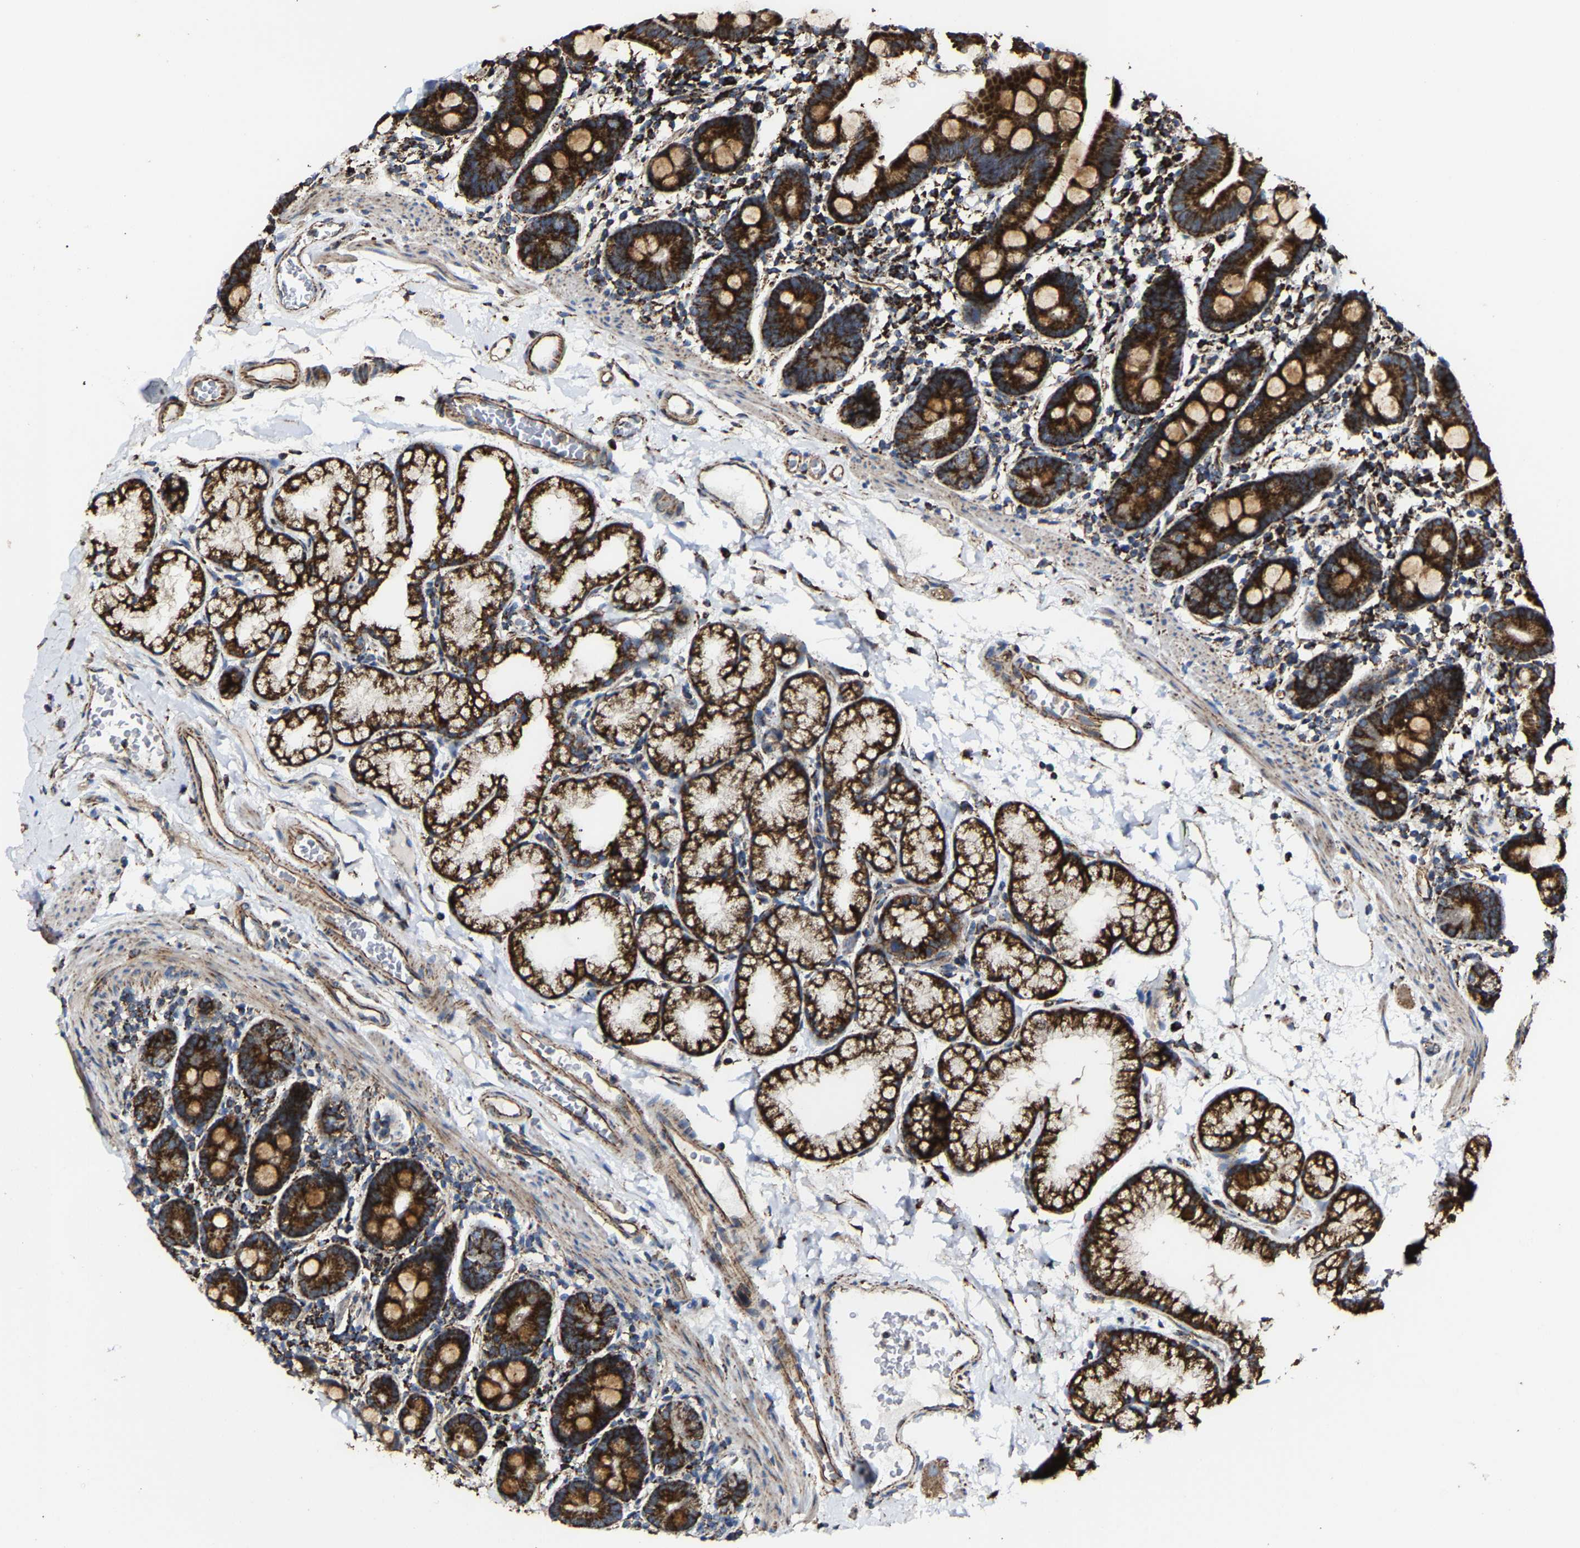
{"staining": {"intensity": "strong", "quantity": ">75%", "location": "cytoplasmic/membranous"}, "tissue": "duodenum", "cell_type": "Glandular cells", "image_type": "normal", "snomed": [{"axis": "morphology", "description": "Normal tissue, NOS"}, {"axis": "topography", "description": "Duodenum"}], "caption": "A micrograph of human duodenum stained for a protein exhibits strong cytoplasmic/membranous brown staining in glandular cells. The staining was performed using DAB to visualize the protein expression in brown, while the nuclei were stained in blue with hematoxylin (Magnification: 20x).", "gene": "NDUFV3", "patient": {"sex": "male", "age": 50}}